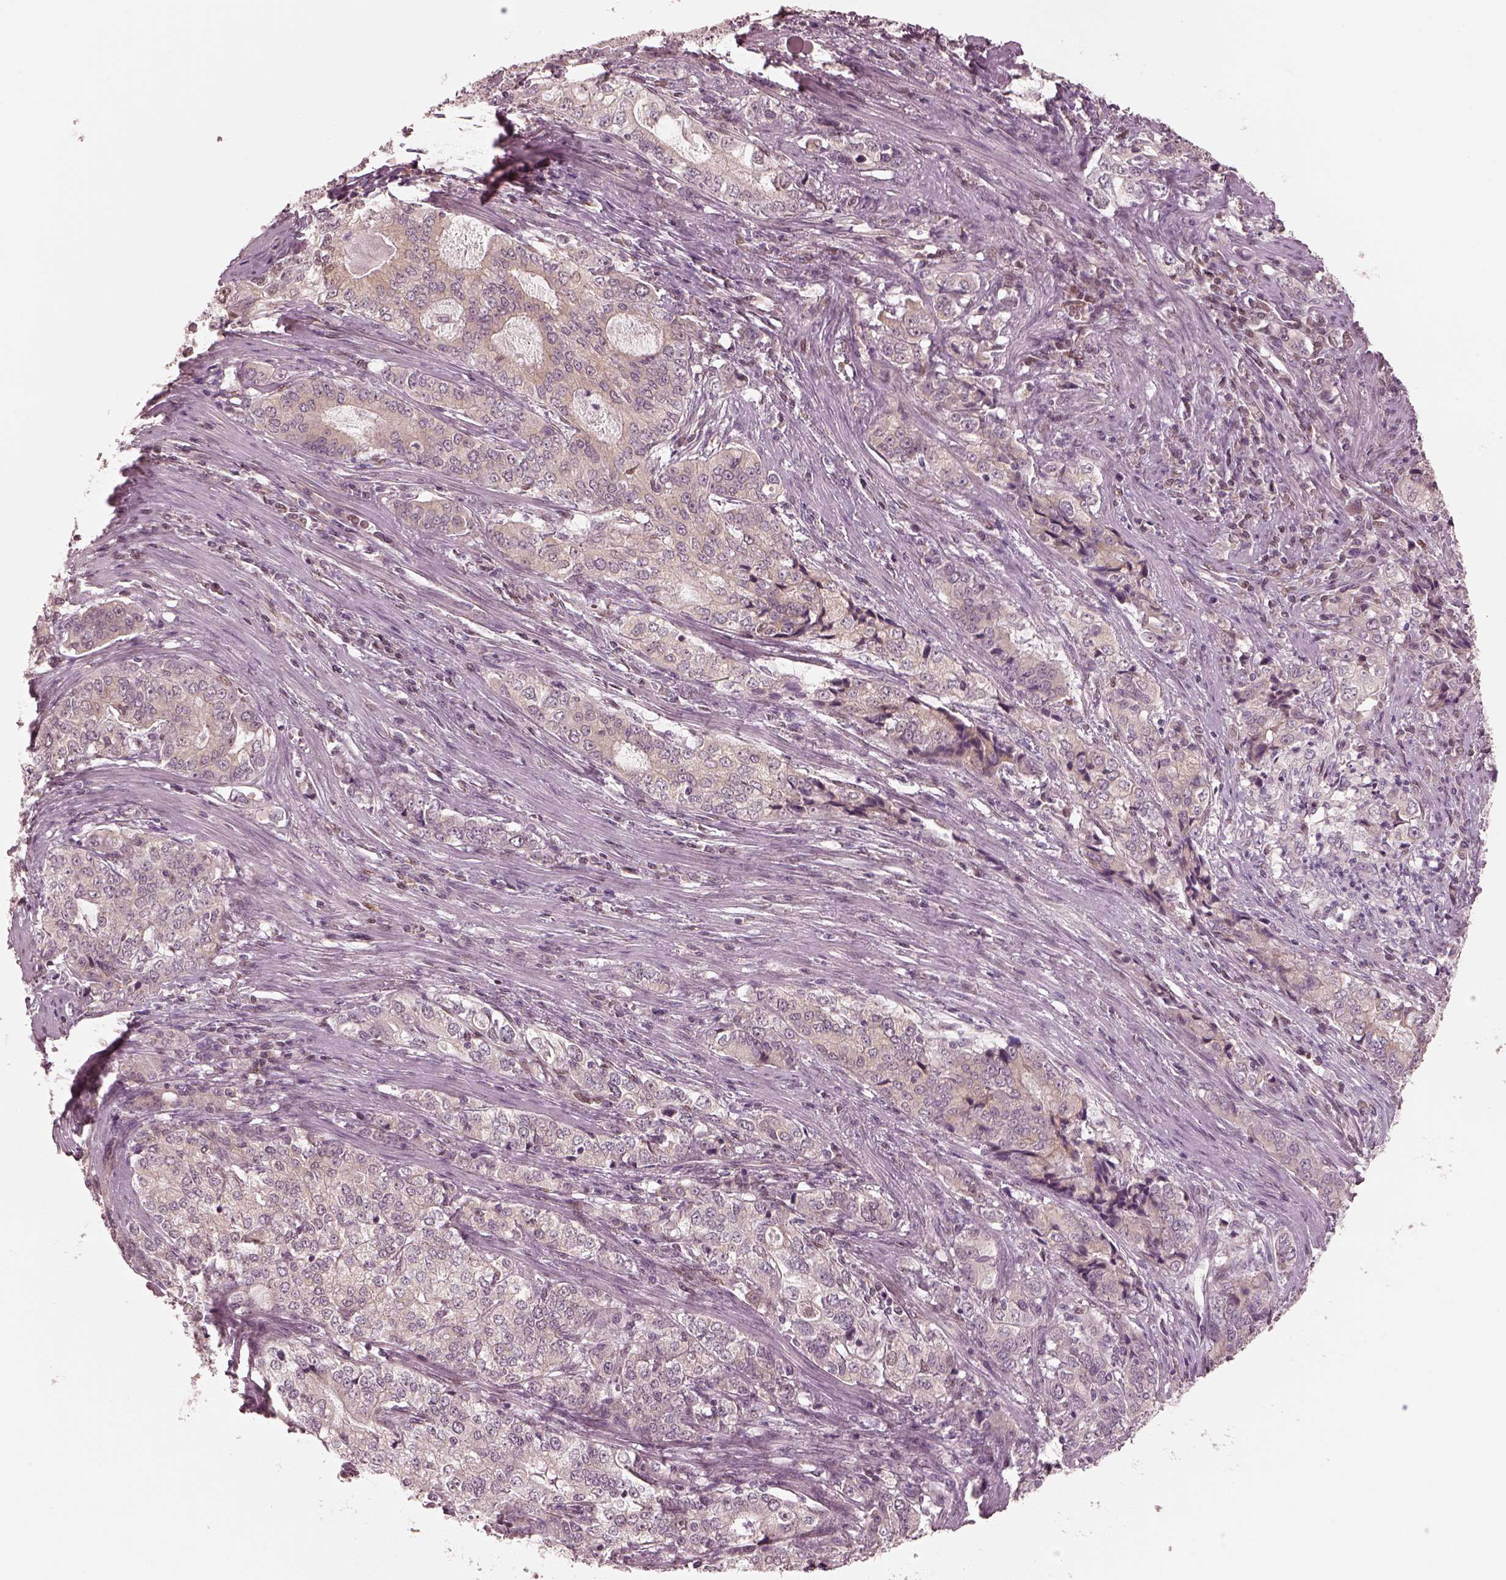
{"staining": {"intensity": "weak", "quantity": "<25%", "location": "cytoplasmic/membranous"}, "tissue": "stomach cancer", "cell_type": "Tumor cells", "image_type": "cancer", "snomed": [{"axis": "morphology", "description": "Adenocarcinoma, NOS"}, {"axis": "topography", "description": "Stomach, lower"}], "caption": "The IHC histopathology image has no significant expression in tumor cells of stomach cancer tissue.", "gene": "IQCB1", "patient": {"sex": "female", "age": 72}}